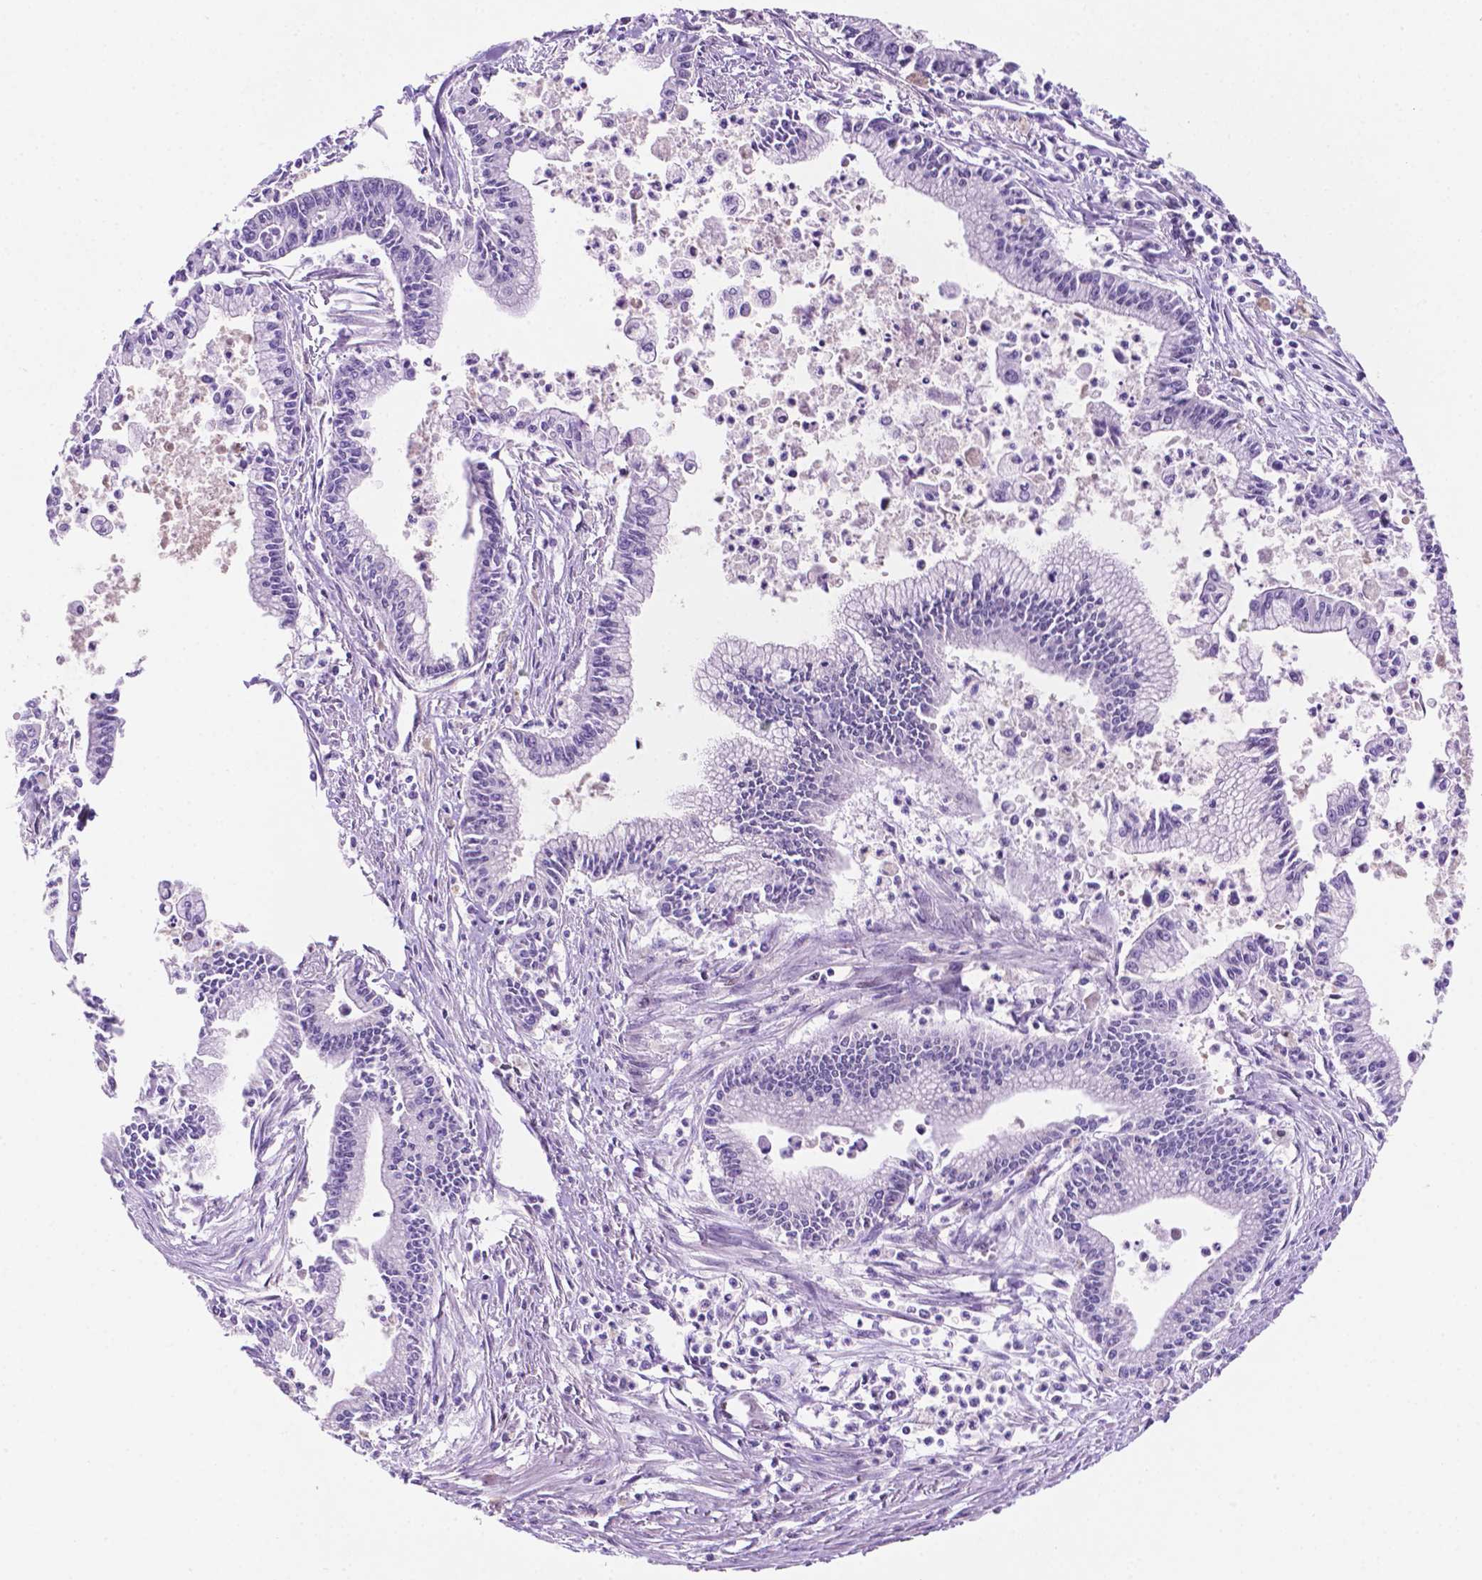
{"staining": {"intensity": "negative", "quantity": "none", "location": "none"}, "tissue": "pancreatic cancer", "cell_type": "Tumor cells", "image_type": "cancer", "snomed": [{"axis": "morphology", "description": "Adenocarcinoma, NOS"}, {"axis": "topography", "description": "Pancreas"}], "caption": "The photomicrograph exhibits no significant positivity in tumor cells of pancreatic cancer.", "gene": "ERF", "patient": {"sex": "female", "age": 65}}